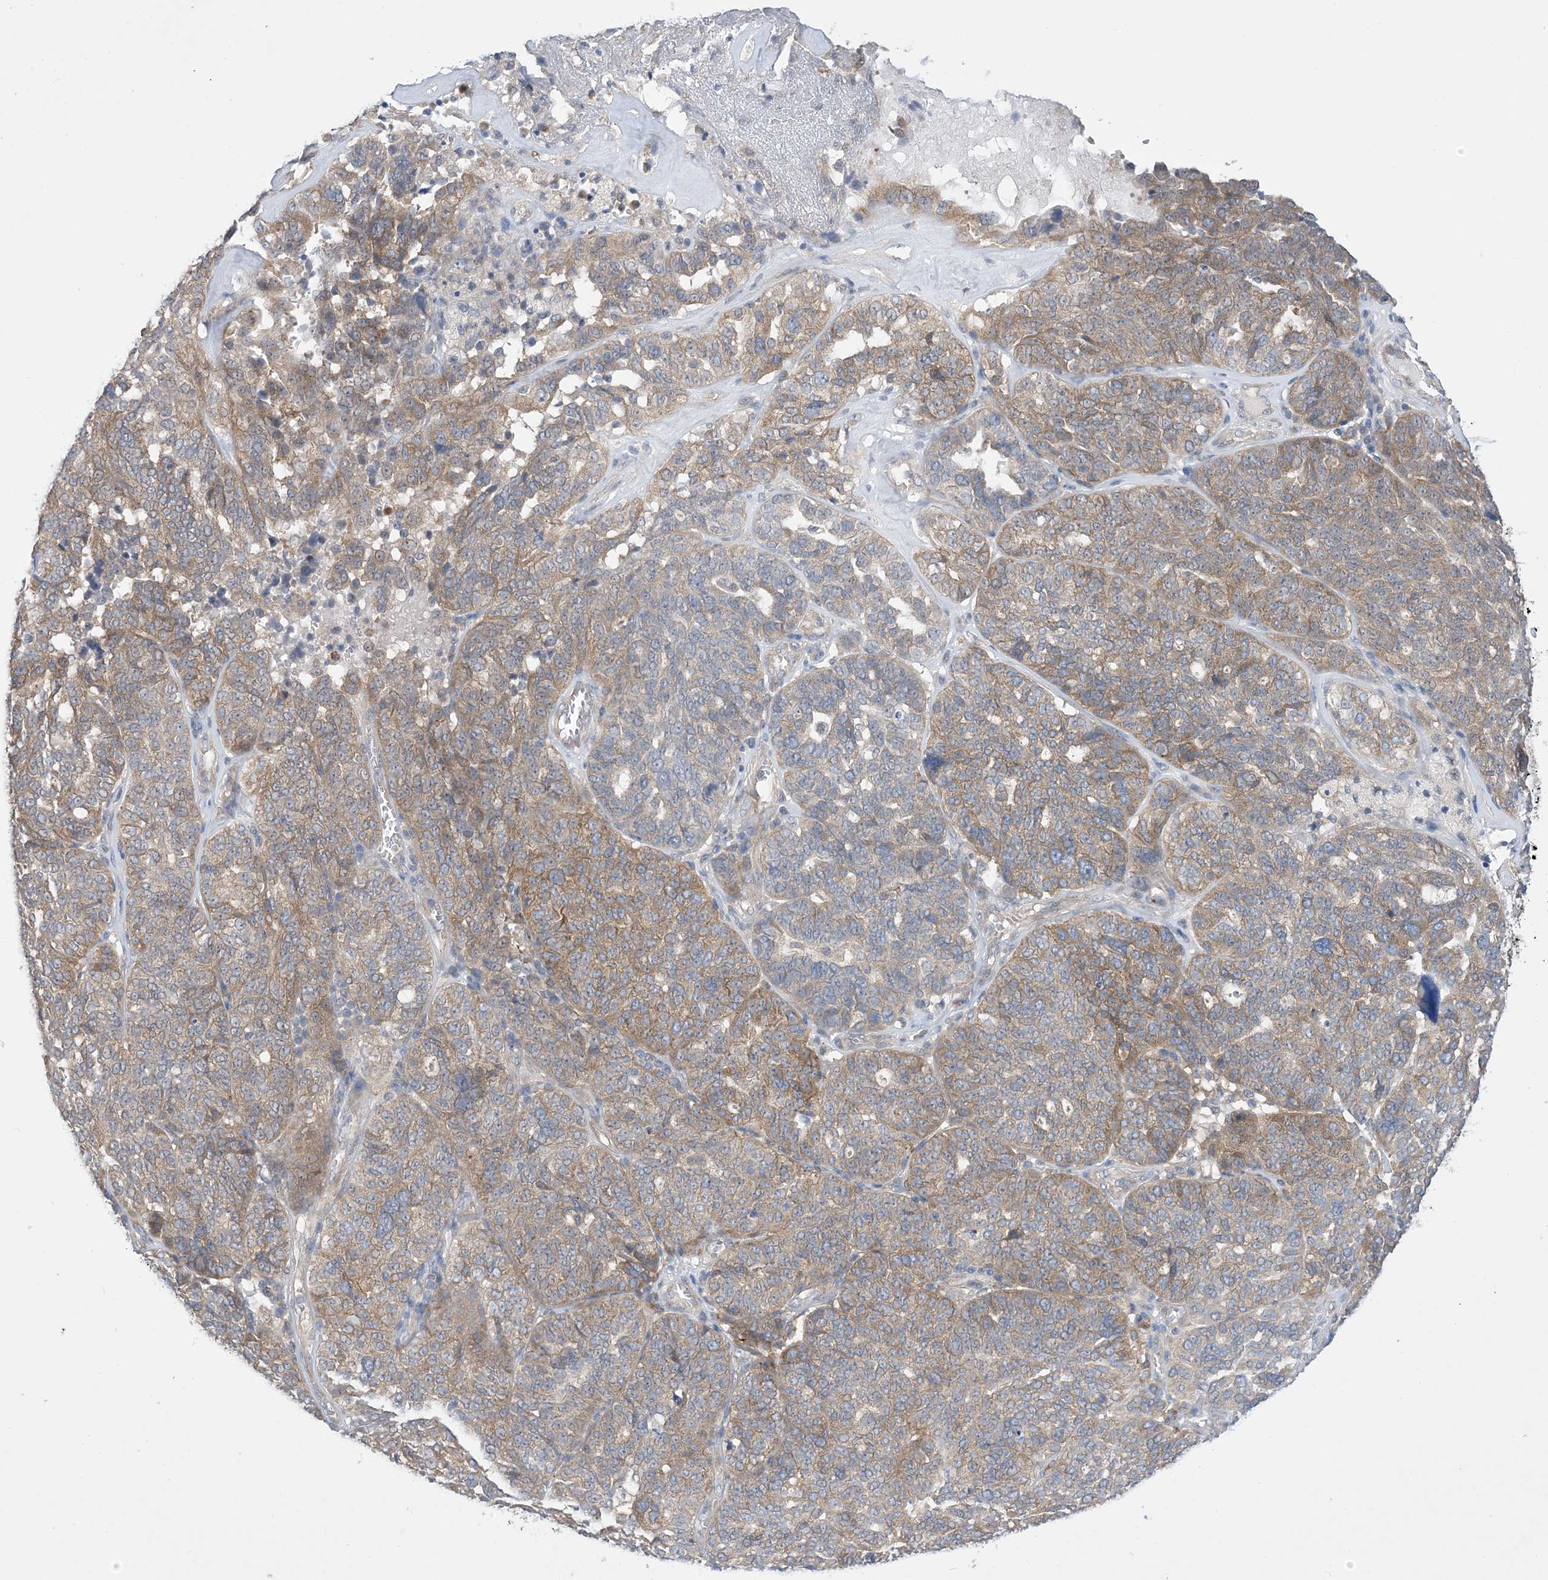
{"staining": {"intensity": "moderate", "quantity": ">75%", "location": "cytoplasmic/membranous"}, "tissue": "ovarian cancer", "cell_type": "Tumor cells", "image_type": "cancer", "snomed": [{"axis": "morphology", "description": "Cystadenocarcinoma, serous, NOS"}, {"axis": "topography", "description": "Ovary"}], "caption": "Serous cystadenocarcinoma (ovarian) stained with immunohistochemistry reveals moderate cytoplasmic/membranous staining in approximately >75% of tumor cells.", "gene": "EHBP1", "patient": {"sex": "female", "age": 59}}